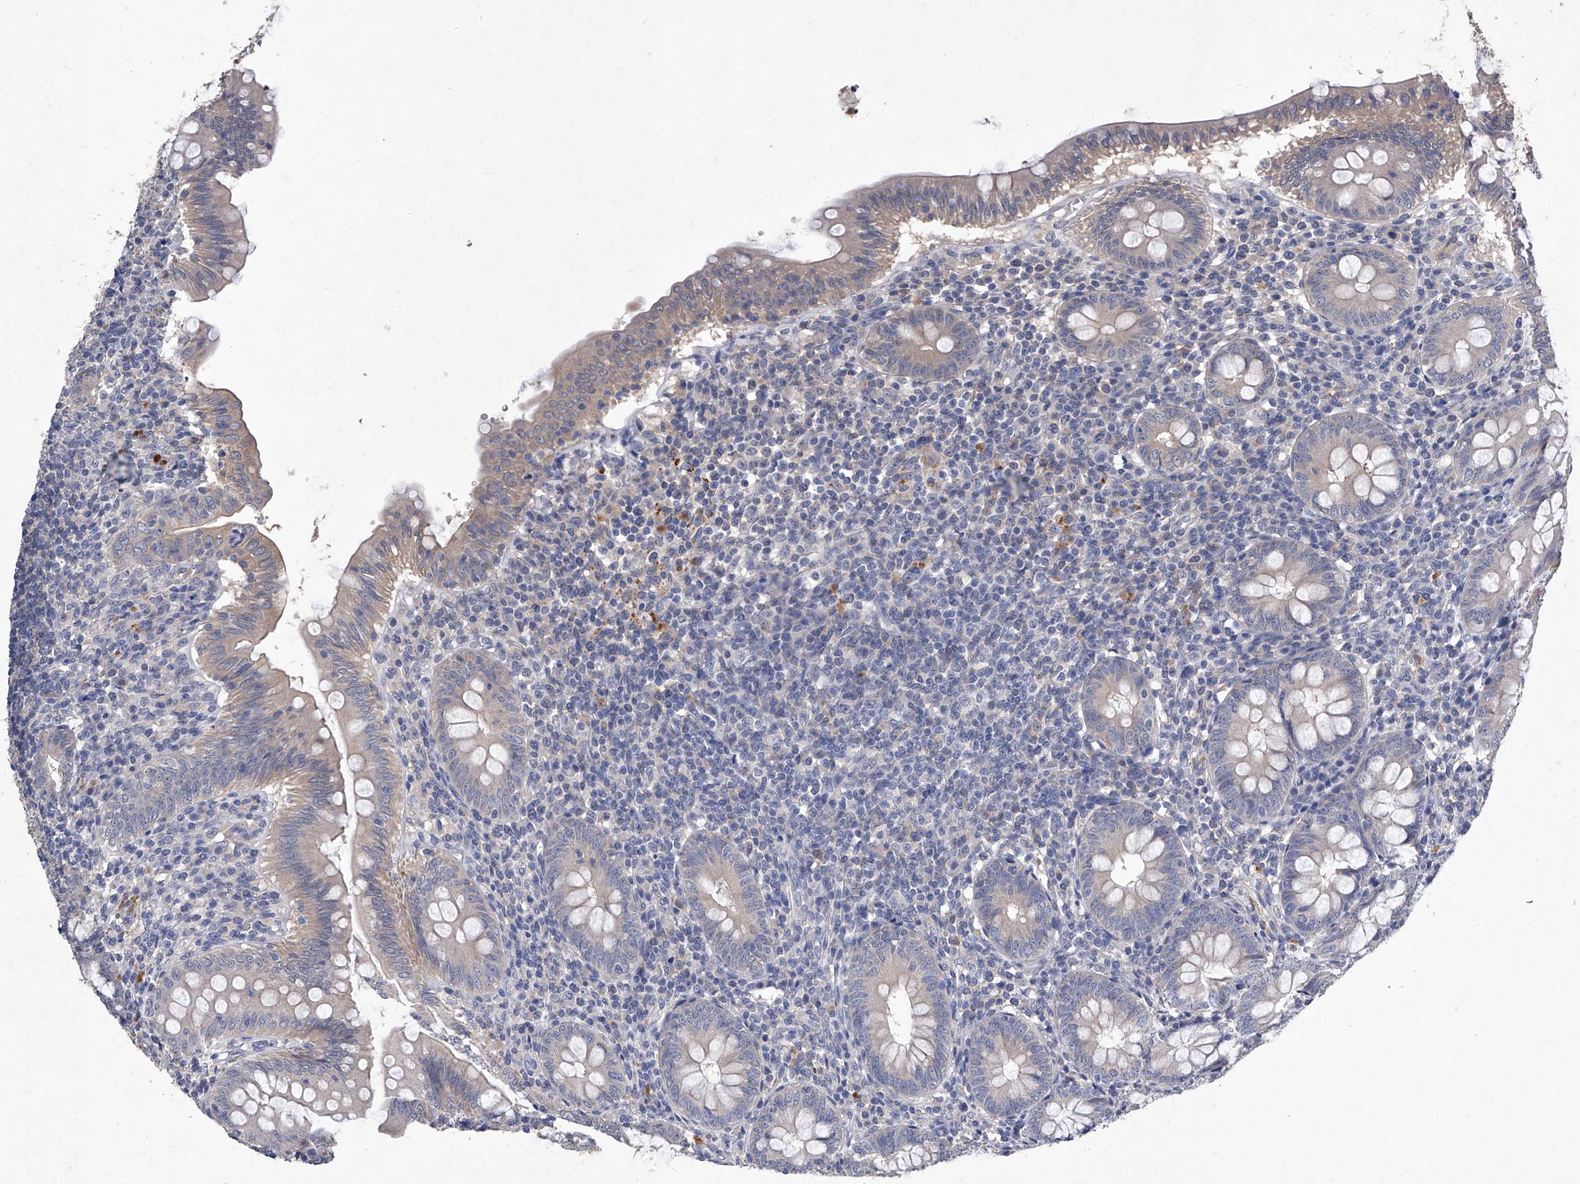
{"staining": {"intensity": "weak", "quantity": "<25%", "location": "cytoplasmic/membranous"}, "tissue": "appendix", "cell_type": "Glandular cells", "image_type": "normal", "snomed": [{"axis": "morphology", "description": "Normal tissue, NOS"}, {"axis": "topography", "description": "Appendix"}], "caption": "Human appendix stained for a protein using IHC exhibits no positivity in glandular cells.", "gene": "C5", "patient": {"sex": "male", "age": 14}}